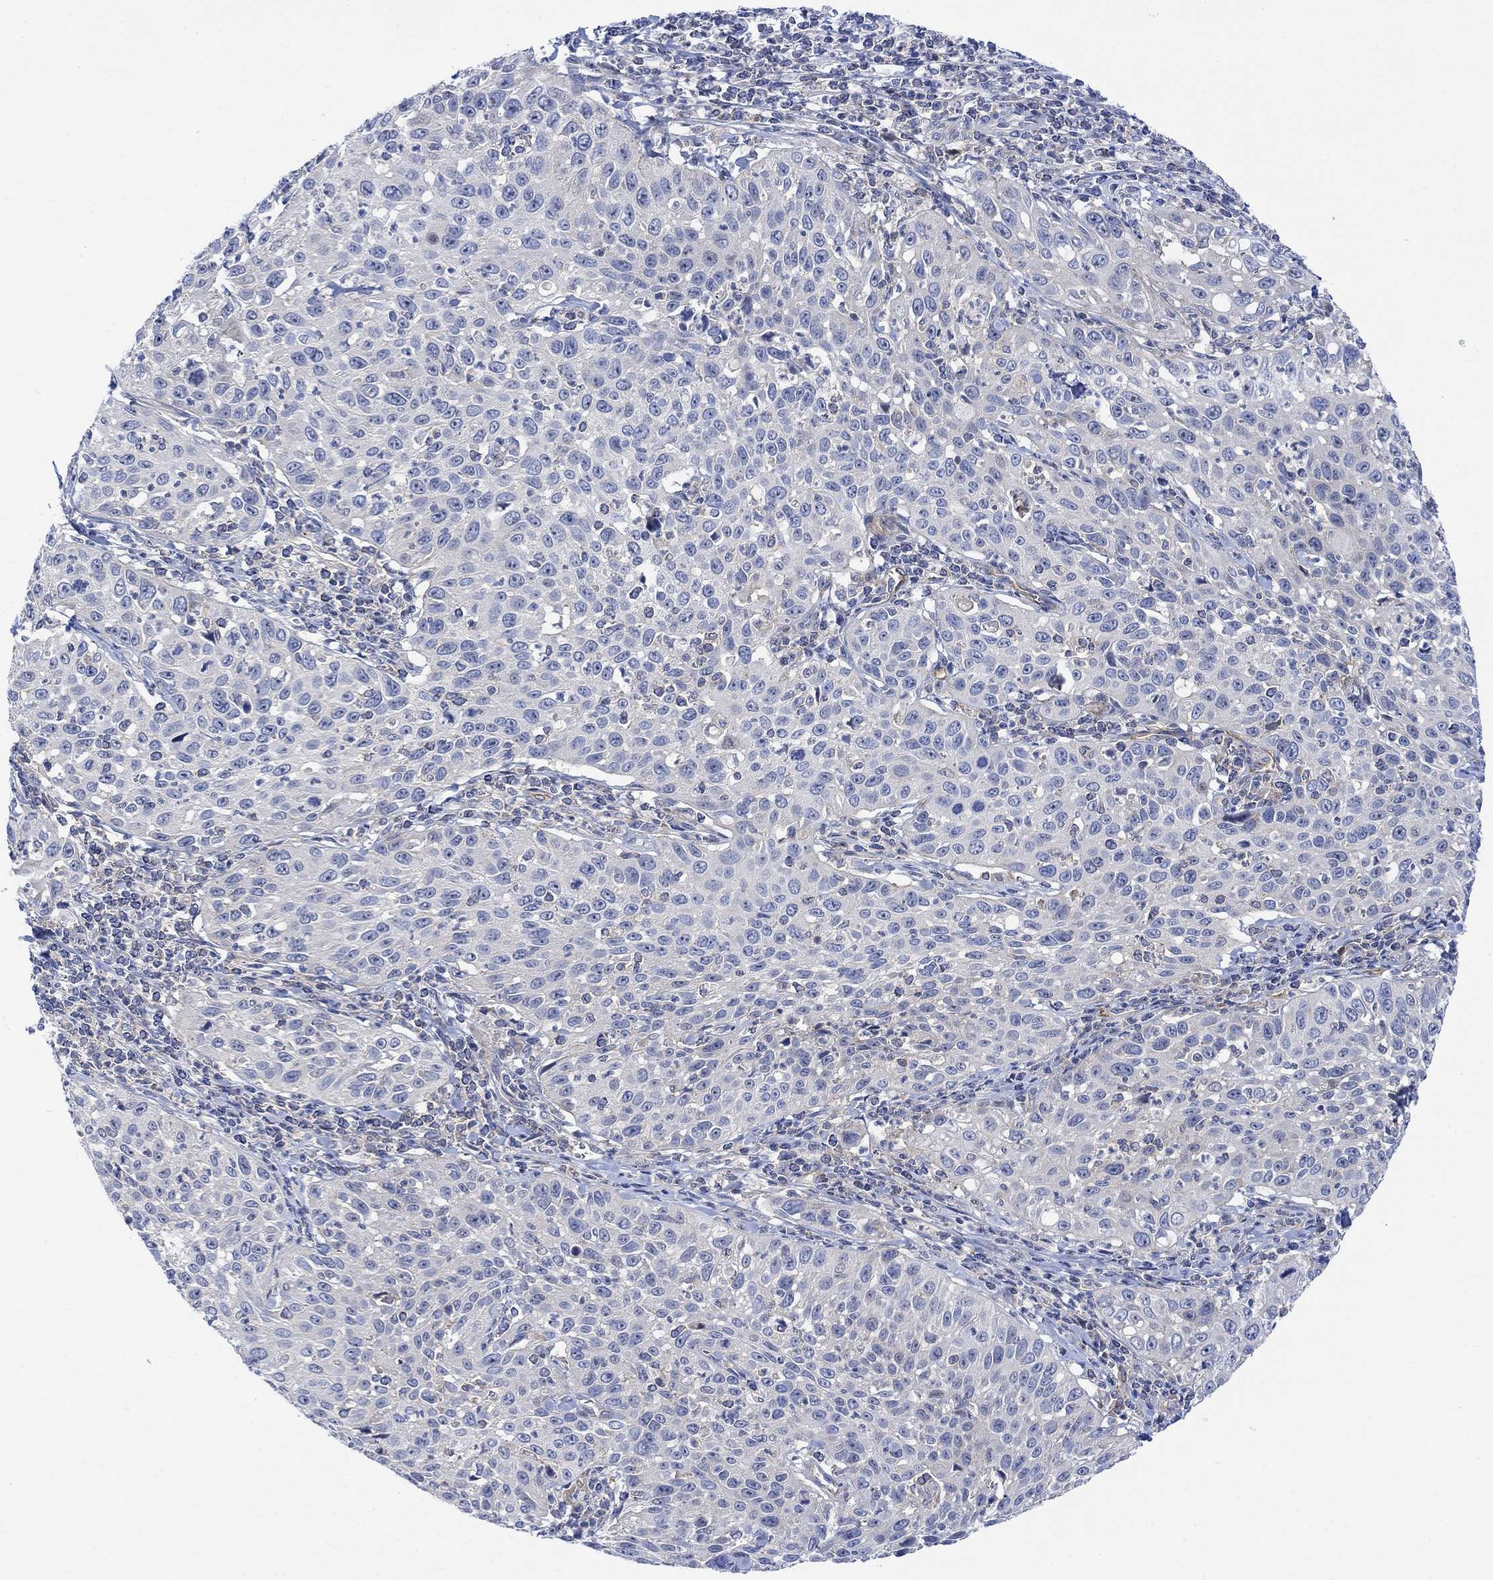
{"staining": {"intensity": "negative", "quantity": "none", "location": "none"}, "tissue": "cervical cancer", "cell_type": "Tumor cells", "image_type": "cancer", "snomed": [{"axis": "morphology", "description": "Squamous cell carcinoma, NOS"}, {"axis": "topography", "description": "Cervix"}], "caption": "Squamous cell carcinoma (cervical) was stained to show a protein in brown. There is no significant expression in tumor cells.", "gene": "ARSK", "patient": {"sex": "female", "age": 26}}